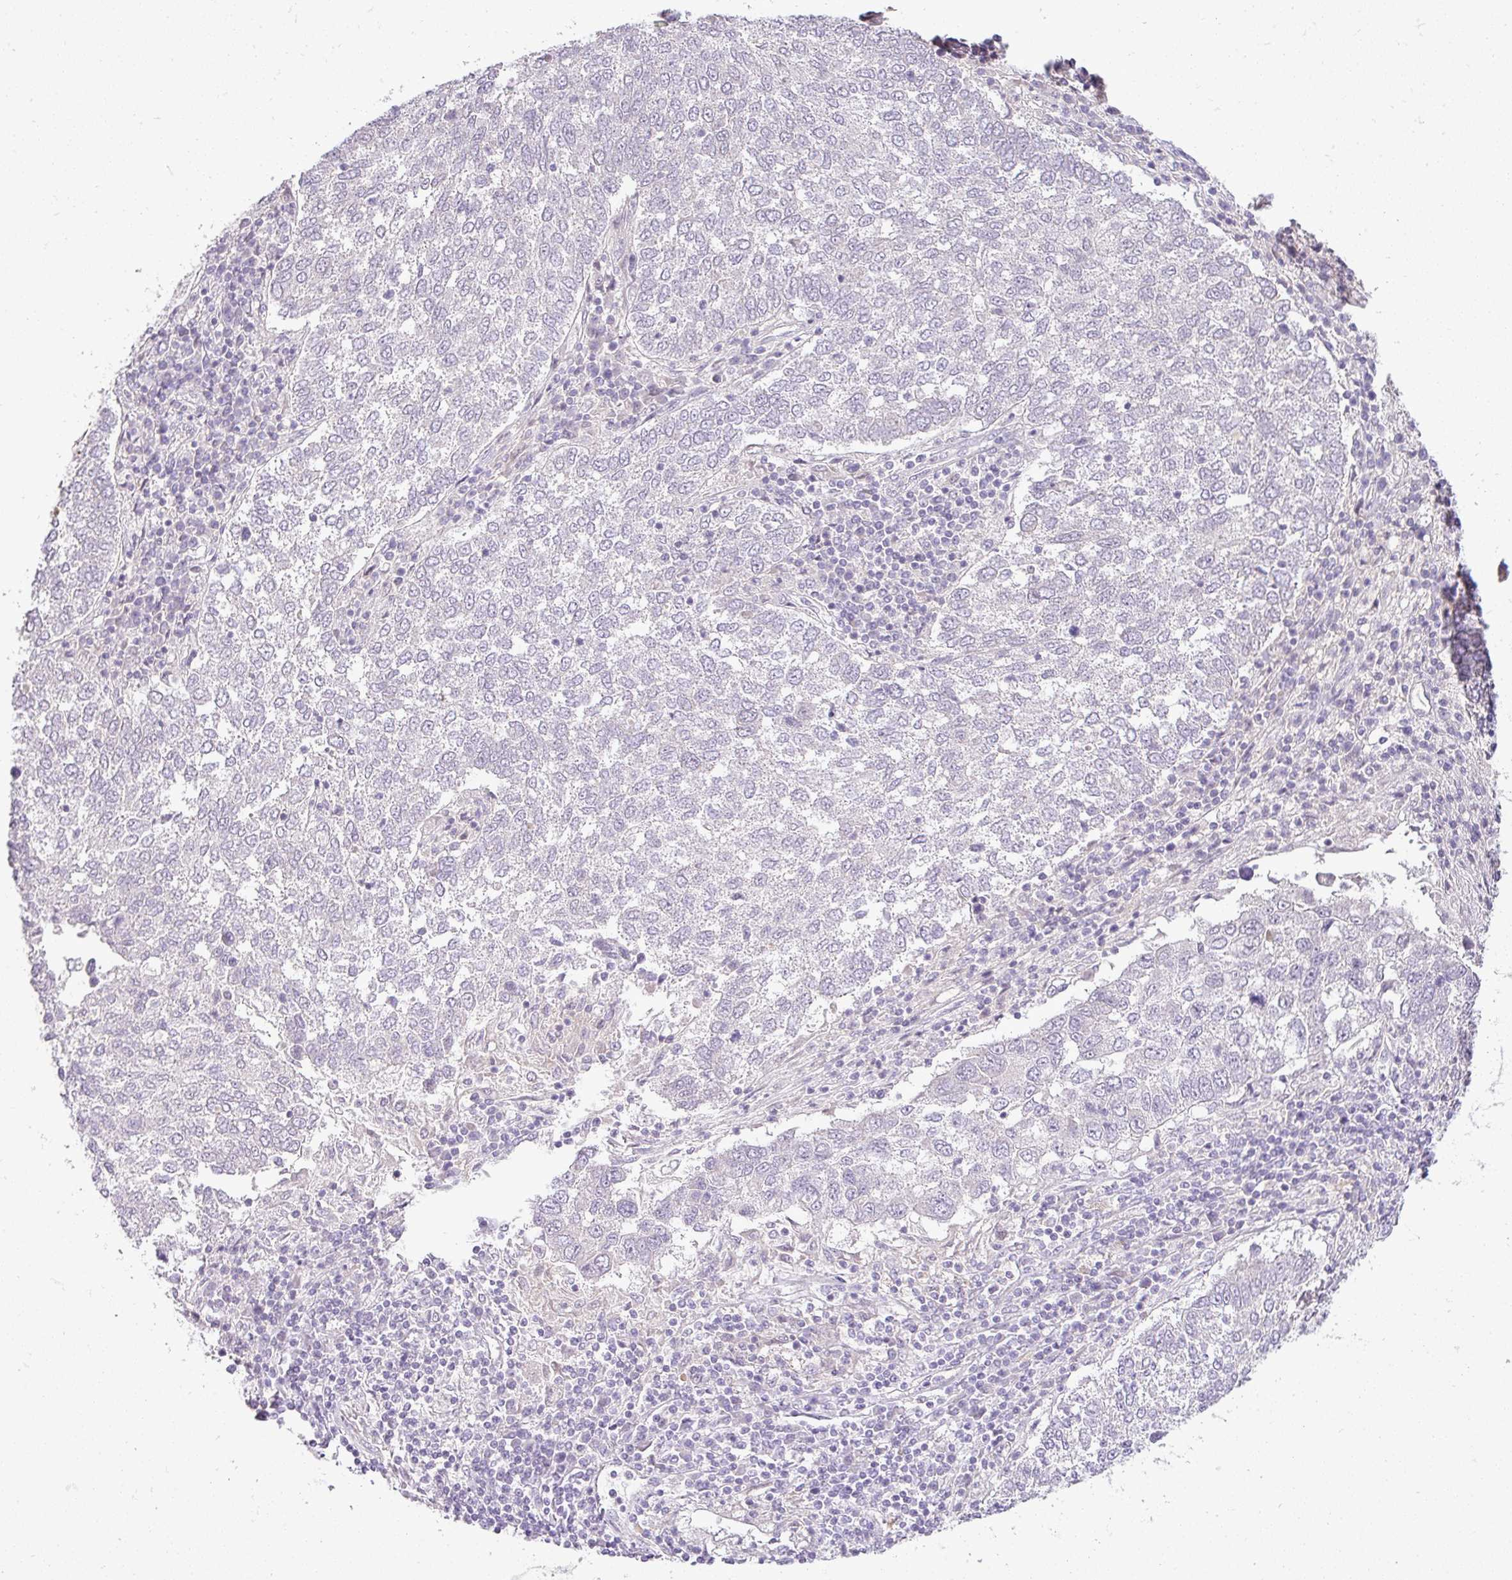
{"staining": {"intensity": "negative", "quantity": "none", "location": "none"}, "tissue": "lung cancer", "cell_type": "Tumor cells", "image_type": "cancer", "snomed": [{"axis": "morphology", "description": "Squamous cell carcinoma, NOS"}, {"axis": "topography", "description": "Lung"}], "caption": "A histopathology image of human lung squamous cell carcinoma is negative for staining in tumor cells.", "gene": "APOM", "patient": {"sex": "male", "age": 73}}